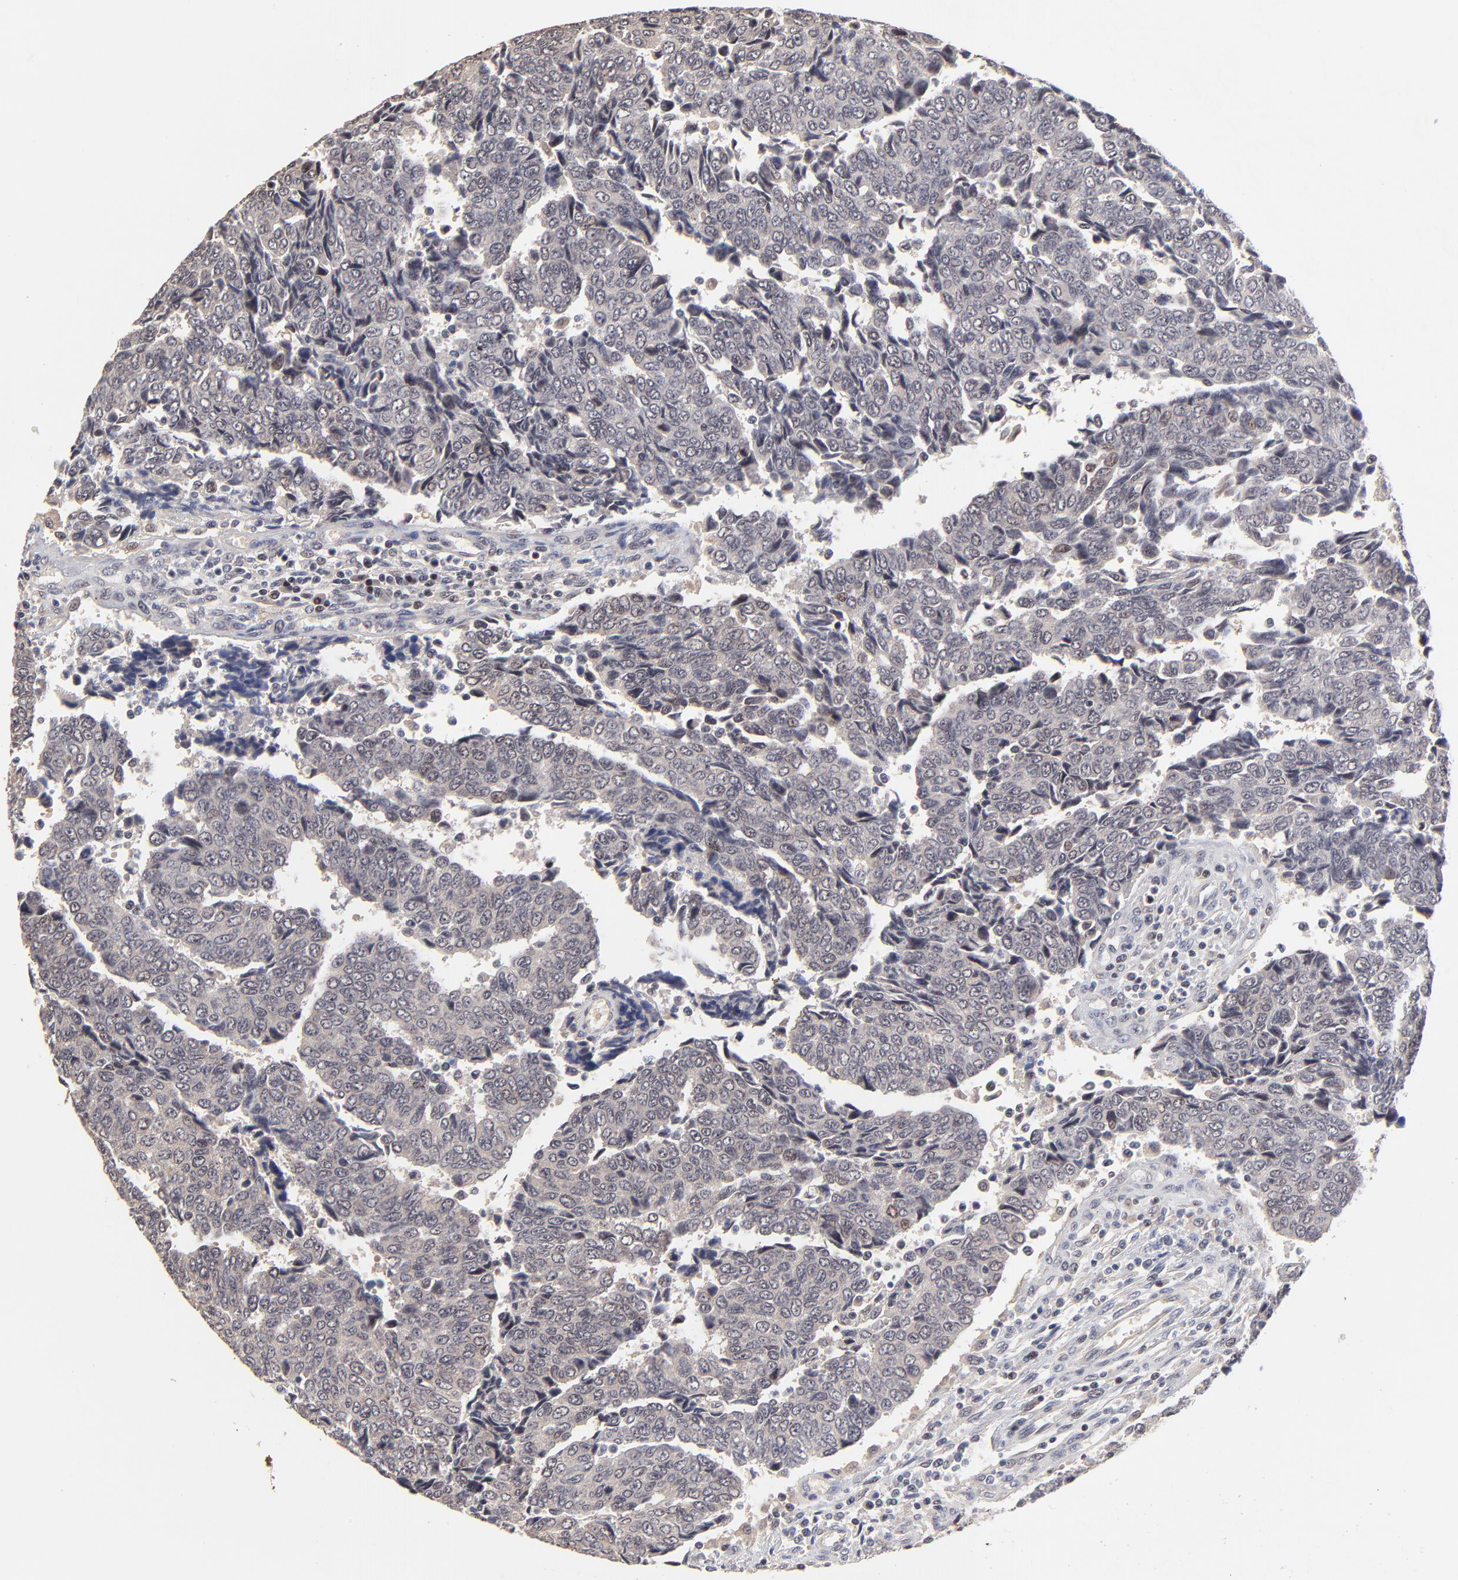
{"staining": {"intensity": "negative", "quantity": "none", "location": "none"}, "tissue": "urothelial cancer", "cell_type": "Tumor cells", "image_type": "cancer", "snomed": [{"axis": "morphology", "description": "Urothelial carcinoma, High grade"}, {"axis": "topography", "description": "Urinary bladder"}], "caption": "Tumor cells are negative for brown protein staining in urothelial carcinoma (high-grade).", "gene": "FRMD8", "patient": {"sex": "male", "age": 86}}